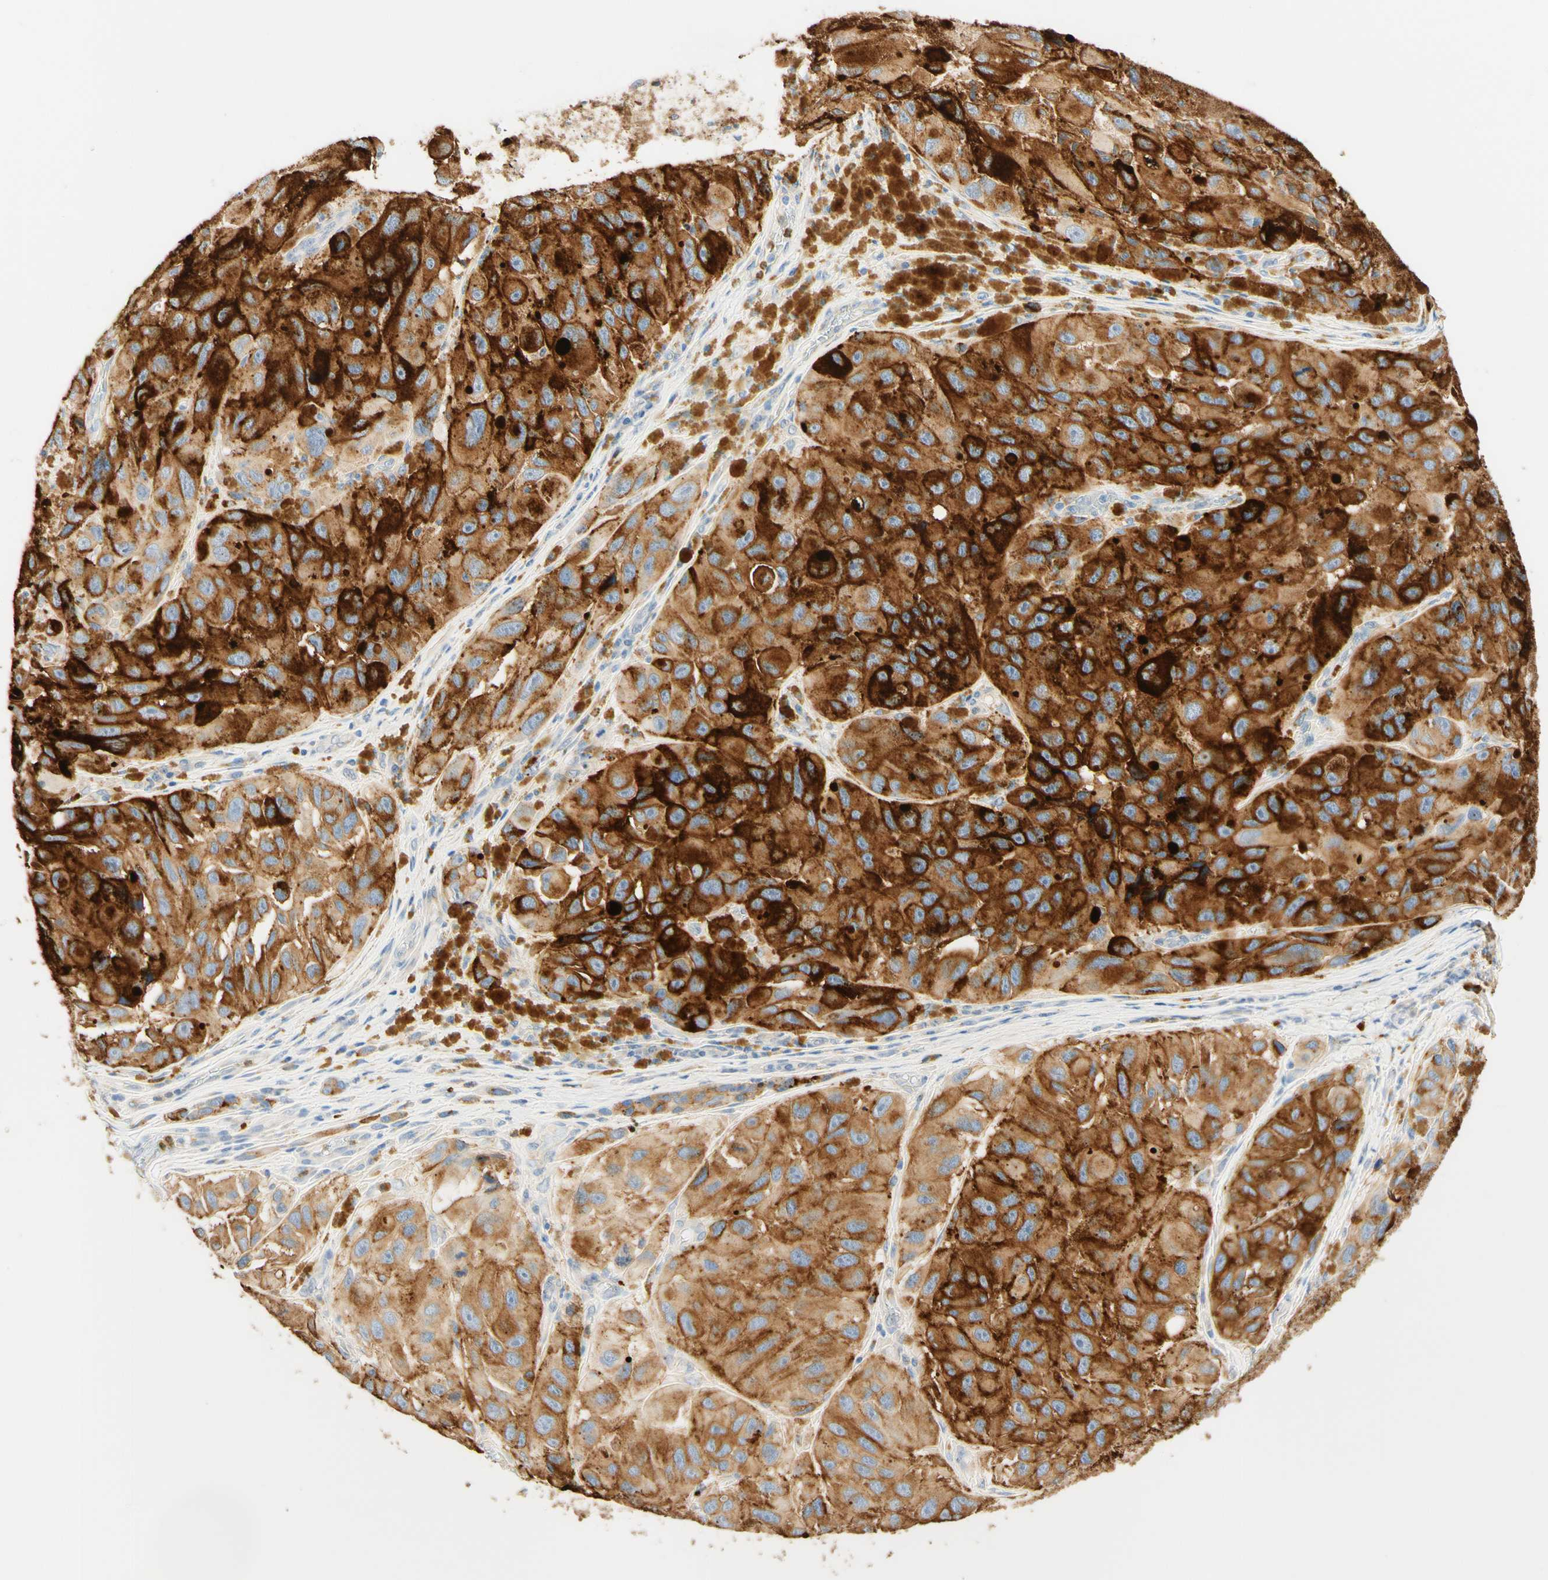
{"staining": {"intensity": "strong", "quantity": ">75%", "location": "cytoplasmic/membranous"}, "tissue": "melanoma", "cell_type": "Tumor cells", "image_type": "cancer", "snomed": [{"axis": "morphology", "description": "Malignant melanoma, NOS"}, {"axis": "topography", "description": "Skin"}], "caption": "Immunohistochemical staining of melanoma reveals high levels of strong cytoplasmic/membranous expression in approximately >75% of tumor cells. The protein is shown in brown color, while the nuclei are stained blue.", "gene": "CD63", "patient": {"sex": "female", "age": 73}}